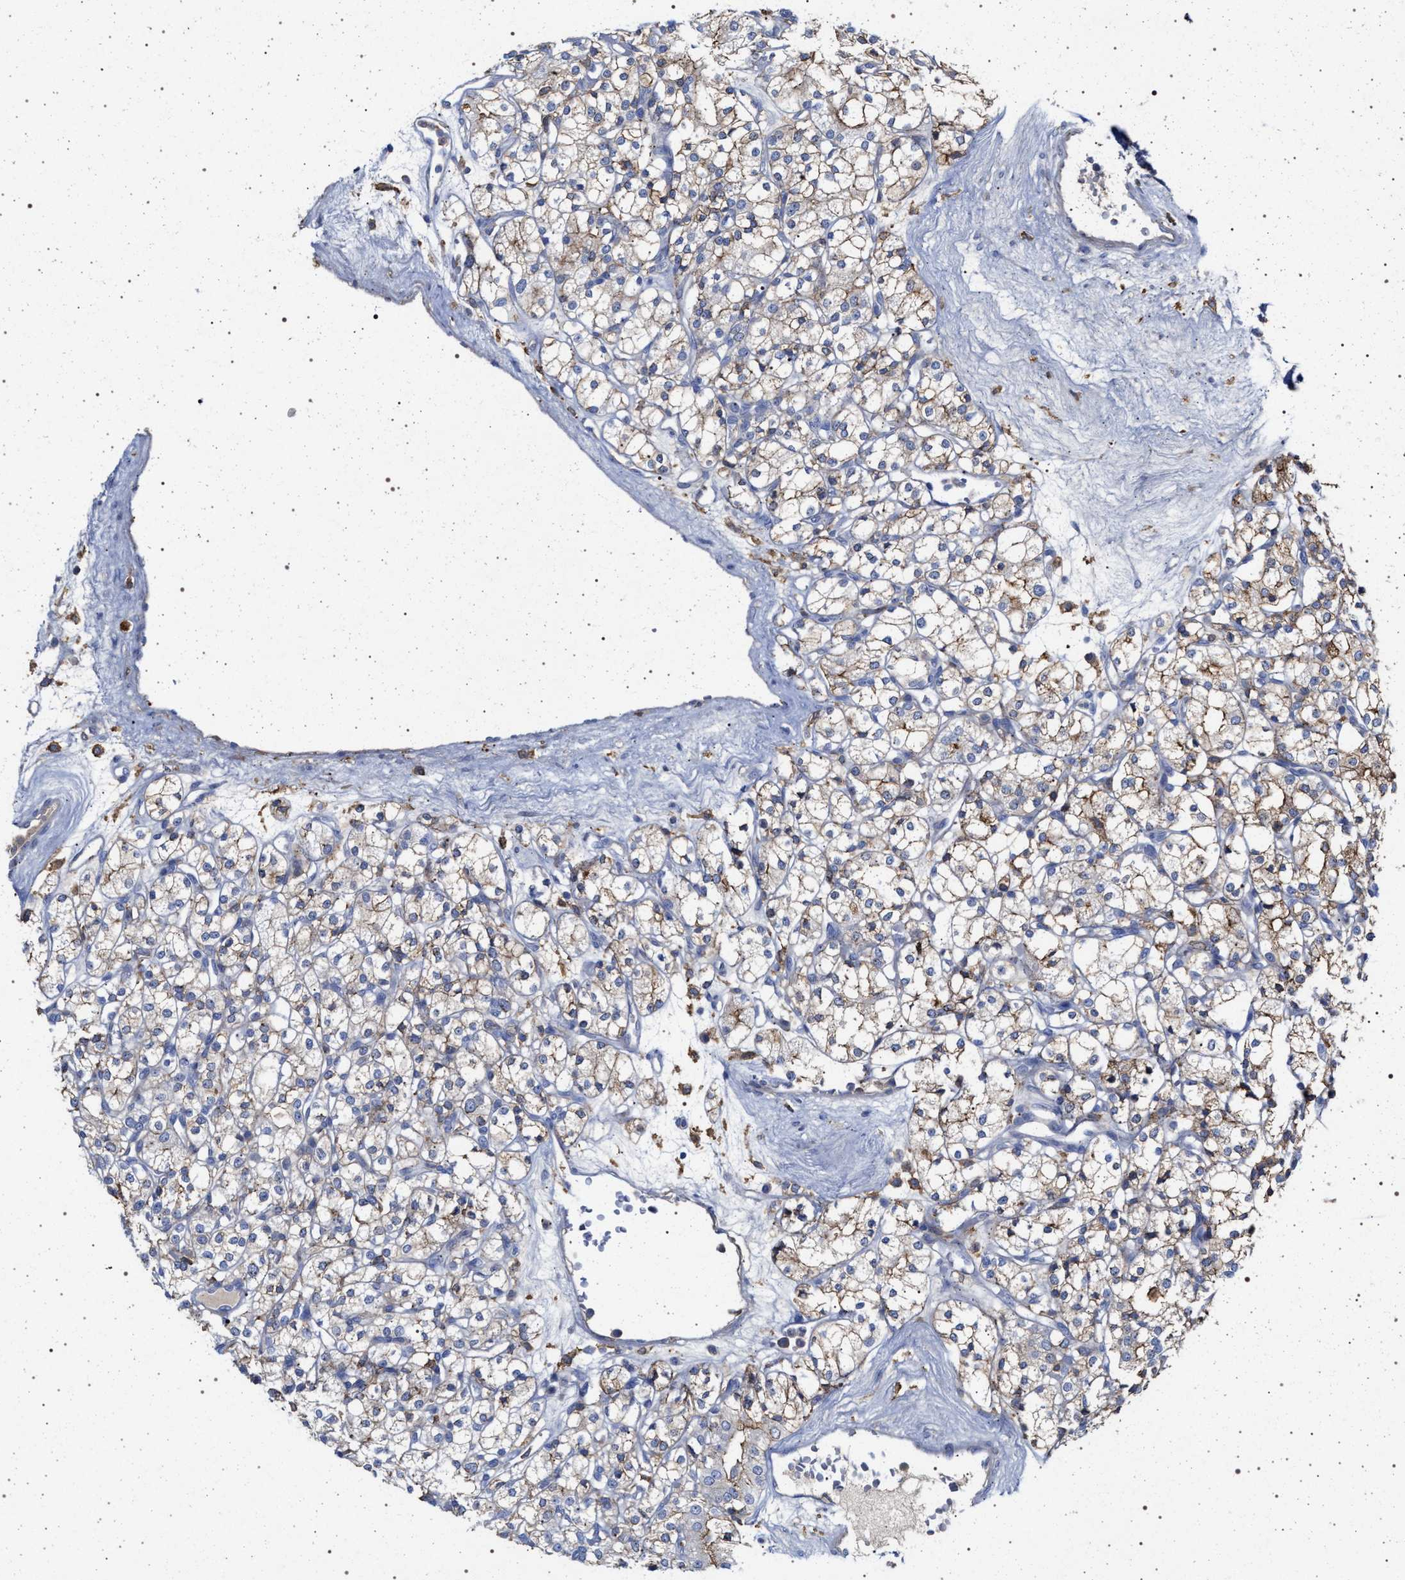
{"staining": {"intensity": "weak", "quantity": "<25%", "location": "cytoplasmic/membranous"}, "tissue": "renal cancer", "cell_type": "Tumor cells", "image_type": "cancer", "snomed": [{"axis": "morphology", "description": "Adenocarcinoma, NOS"}, {"axis": "topography", "description": "Kidney"}], "caption": "DAB immunohistochemical staining of renal cancer exhibits no significant staining in tumor cells. The staining was performed using DAB (3,3'-diaminobenzidine) to visualize the protein expression in brown, while the nuclei were stained in blue with hematoxylin (Magnification: 20x).", "gene": "PLG", "patient": {"sex": "male", "age": 77}}